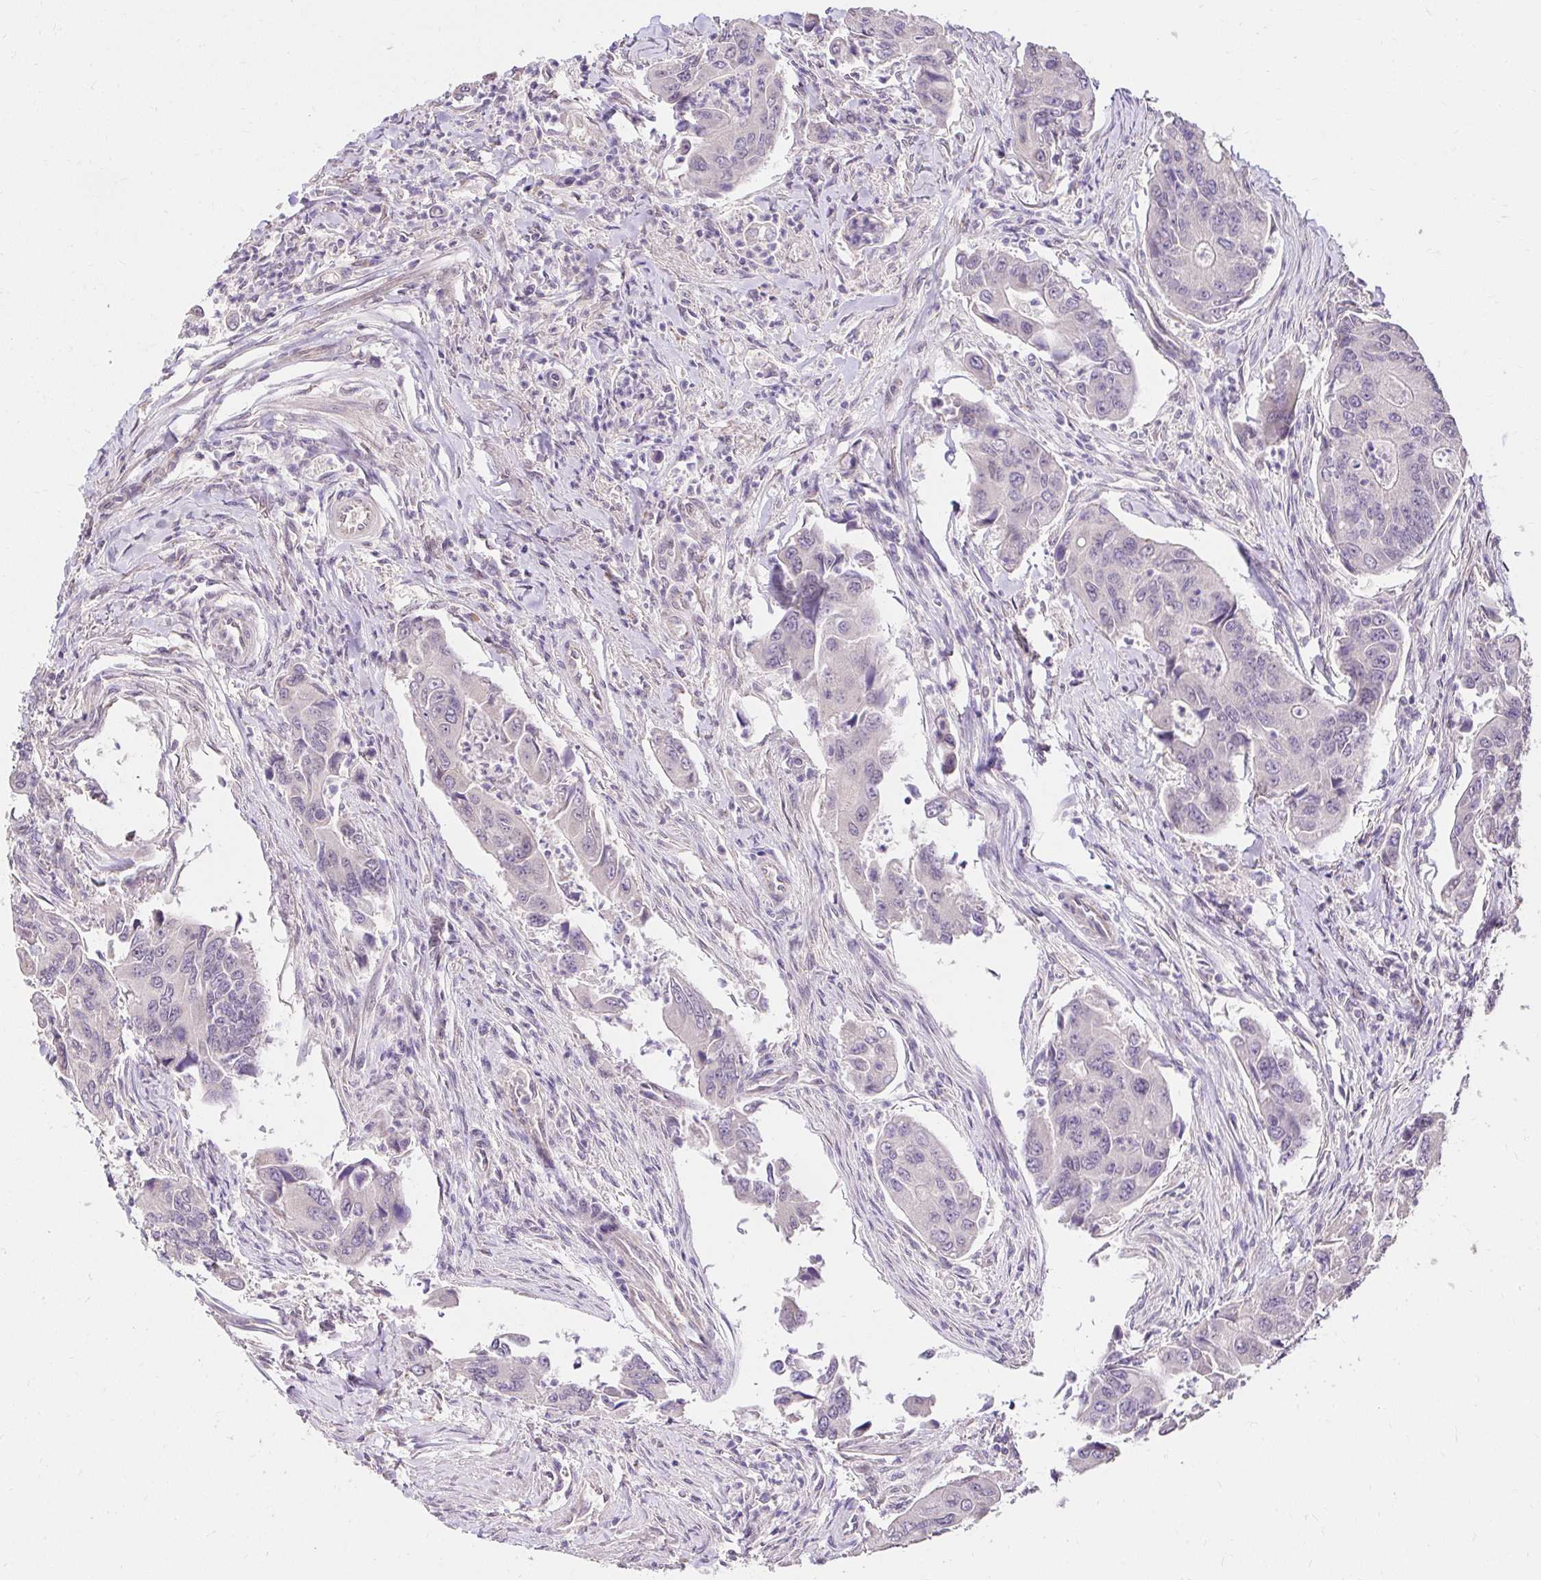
{"staining": {"intensity": "negative", "quantity": "none", "location": "none"}, "tissue": "colorectal cancer", "cell_type": "Tumor cells", "image_type": "cancer", "snomed": [{"axis": "morphology", "description": "Adenocarcinoma, NOS"}, {"axis": "topography", "description": "Colon"}], "caption": "This is an immunohistochemistry (IHC) photomicrograph of human adenocarcinoma (colorectal). There is no expression in tumor cells.", "gene": "KIAA1210", "patient": {"sex": "female", "age": 67}}